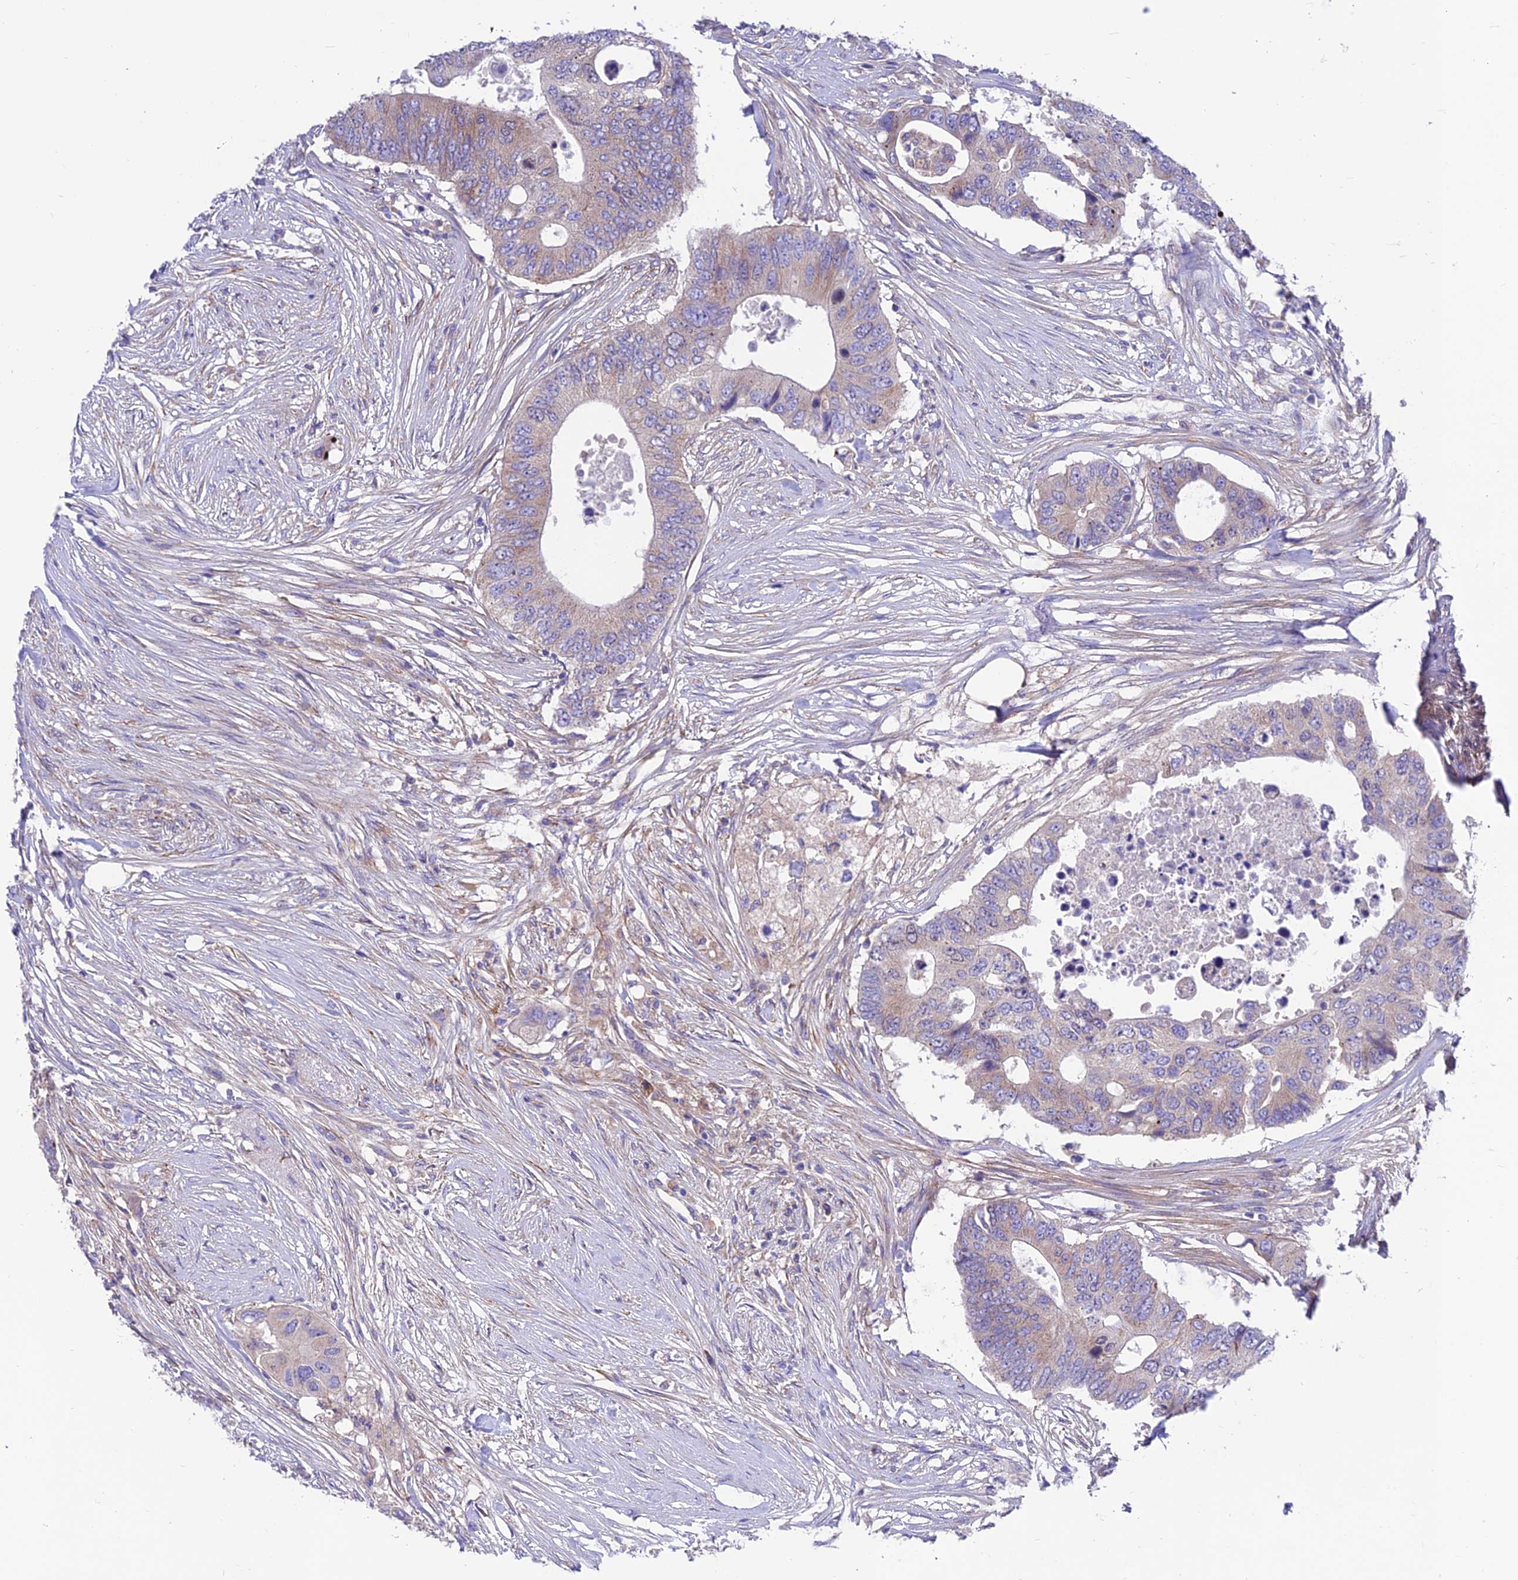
{"staining": {"intensity": "weak", "quantity": ">75%", "location": "cytoplasmic/membranous"}, "tissue": "colorectal cancer", "cell_type": "Tumor cells", "image_type": "cancer", "snomed": [{"axis": "morphology", "description": "Adenocarcinoma, NOS"}, {"axis": "topography", "description": "Colon"}], "caption": "Protein staining exhibits weak cytoplasmic/membranous positivity in approximately >75% of tumor cells in colorectal cancer. (IHC, brightfield microscopy, high magnification).", "gene": "VPS16", "patient": {"sex": "male", "age": 71}}